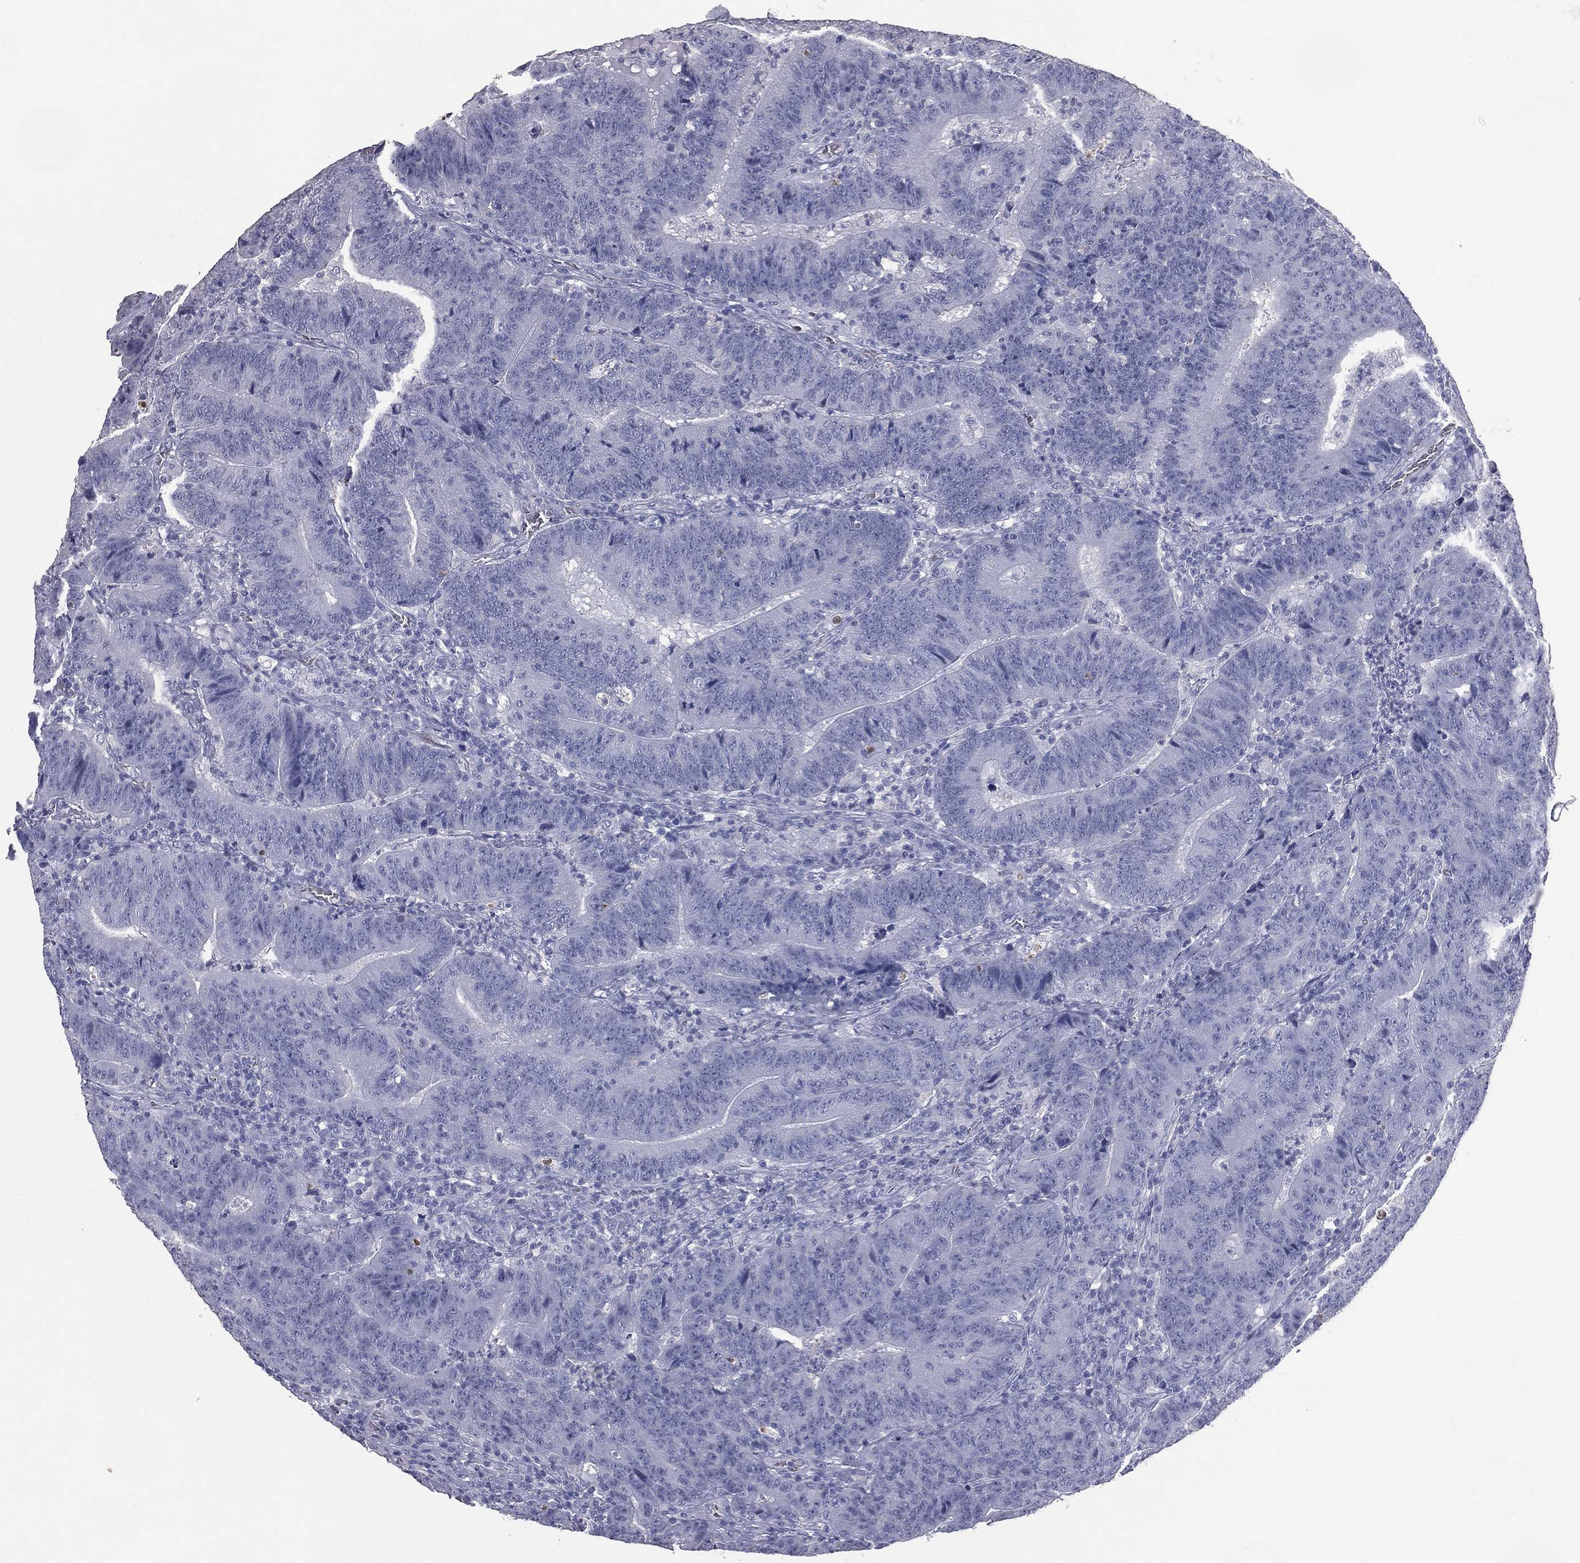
{"staining": {"intensity": "negative", "quantity": "none", "location": "none"}, "tissue": "colorectal cancer", "cell_type": "Tumor cells", "image_type": "cancer", "snomed": [{"axis": "morphology", "description": "Adenocarcinoma, NOS"}, {"axis": "topography", "description": "Colon"}], "caption": "Tumor cells are negative for brown protein staining in adenocarcinoma (colorectal).", "gene": "ESX1", "patient": {"sex": "female", "age": 75}}